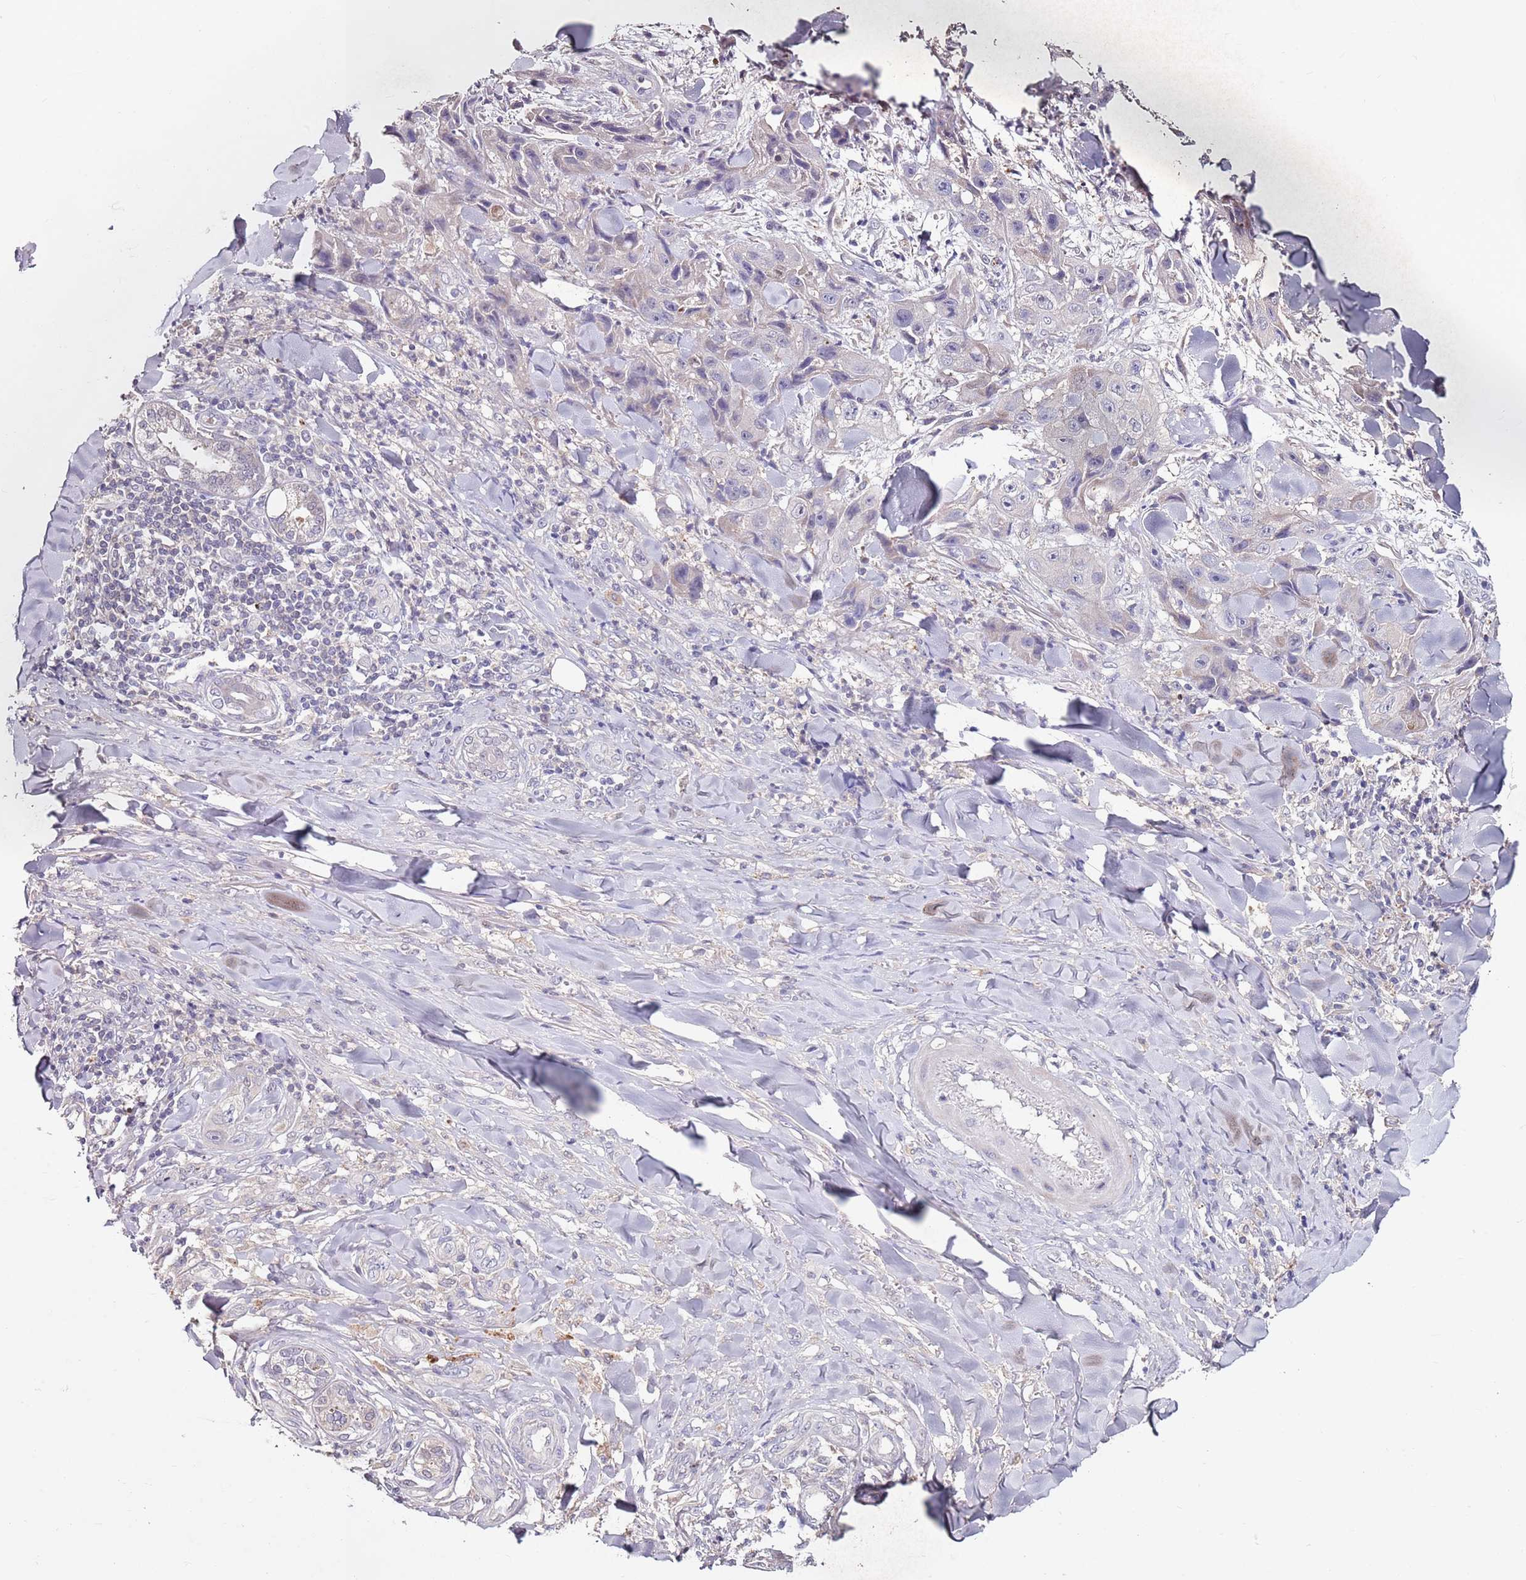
{"staining": {"intensity": "negative", "quantity": "none", "location": "none"}, "tissue": "skin cancer", "cell_type": "Tumor cells", "image_type": "cancer", "snomed": [{"axis": "morphology", "description": "Squamous cell carcinoma, NOS"}, {"axis": "topography", "description": "Skin"}, {"axis": "topography", "description": "Subcutis"}], "caption": "Immunohistochemical staining of skin cancer demonstrates no significant staining in tumor cells.", "gene": "NRDE2", "patient": {"sex": "male", "age": 73}}